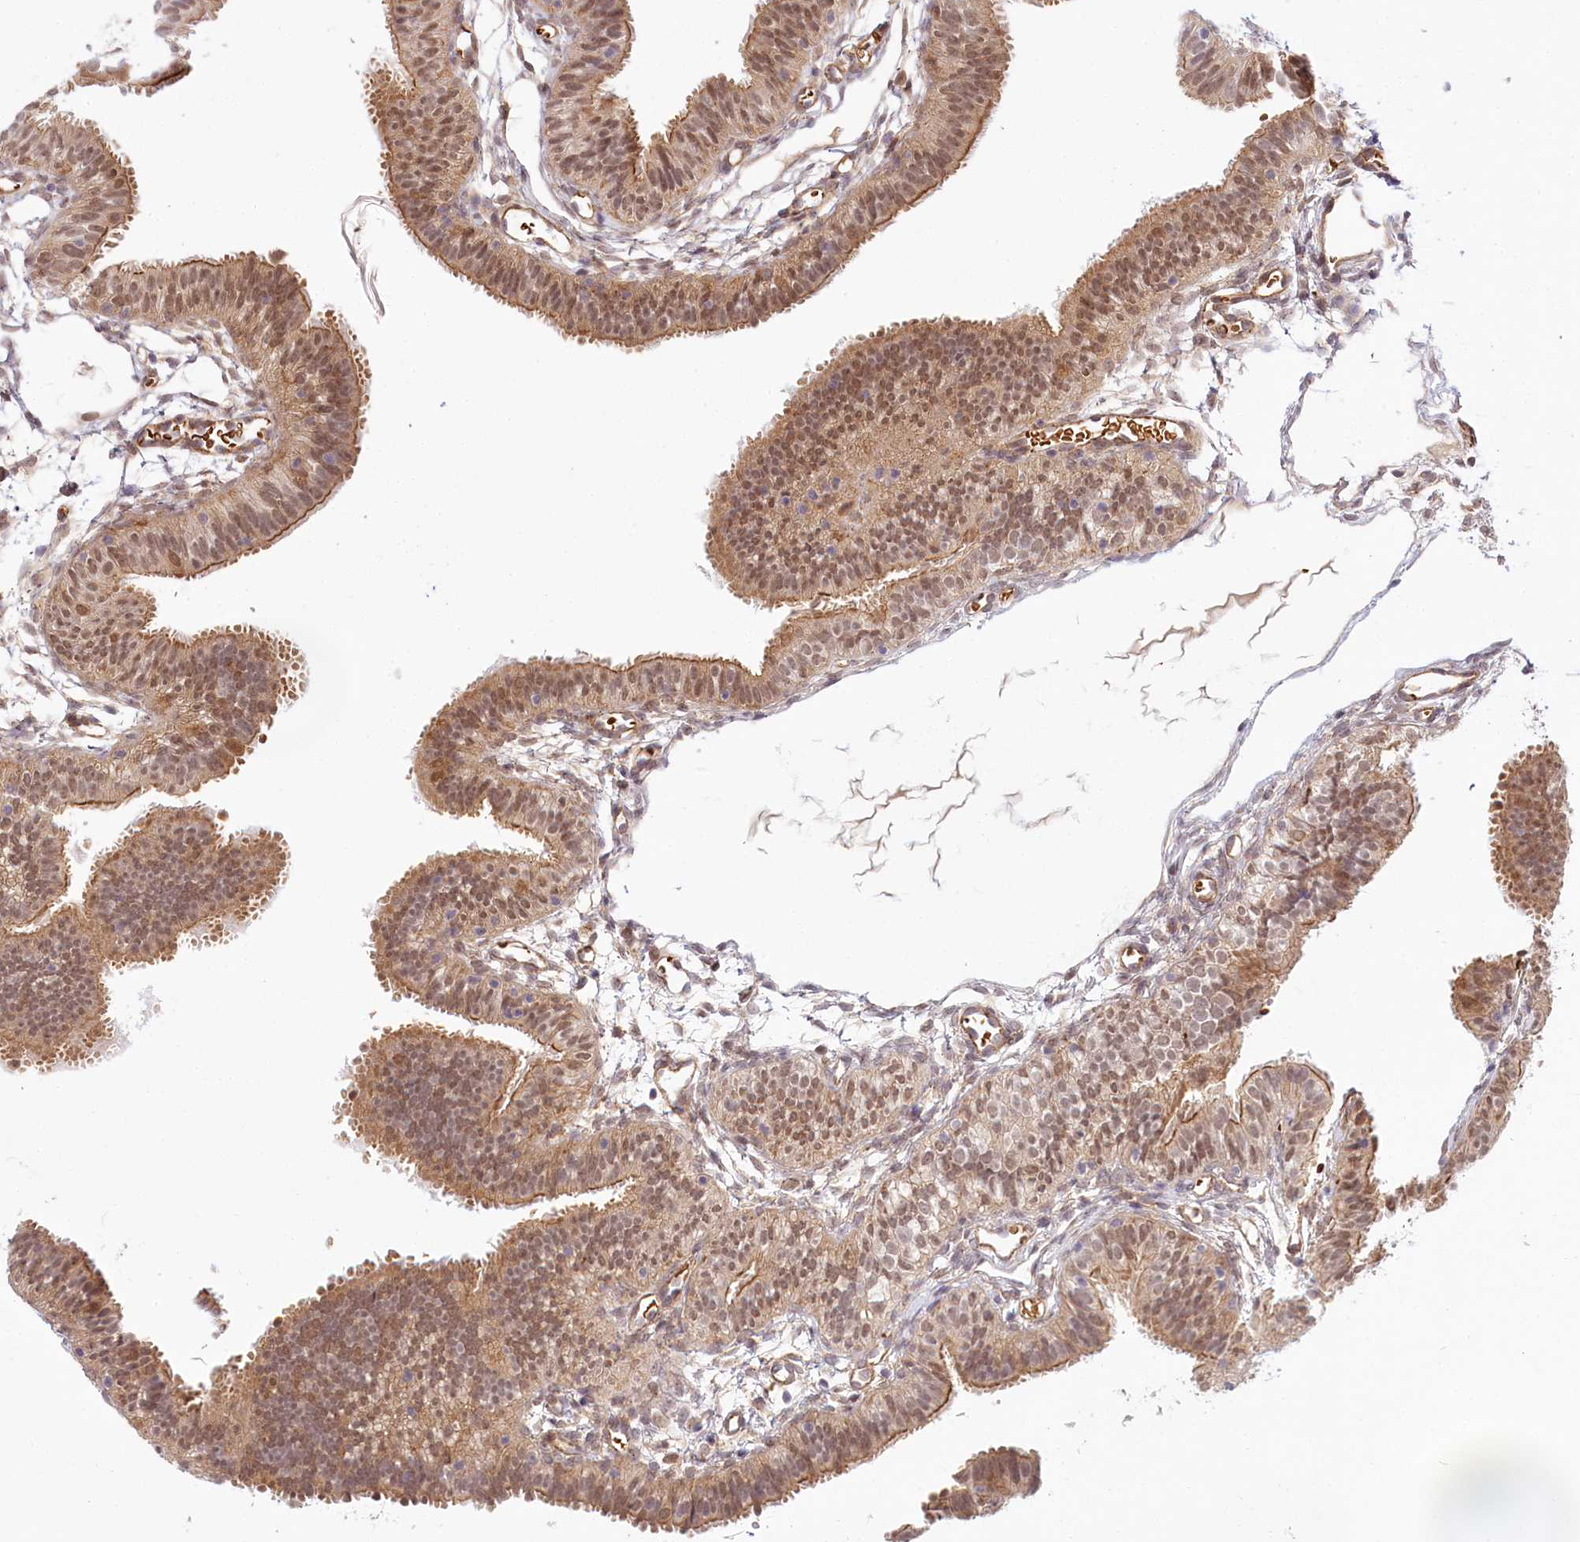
{"staining": {"intensity": "moderate", "quantity": ">75%", "location": "cytoplasmic/membranous,nuclear"}, "tissue": "fallopian tube", "cell_type": "Glandular cells", "image_type": "normal", "snomed": [{"axis": "morphology", "description": "Normal tissue, NOS"}, {"axis": "topography", "description": "Fallopian tube"}], "caption": "Immunohistochemistry (DAB (3,3'-diaminobenzidine)) staining of benign fallopian tube shows moderate cytoplasmic/membranous,nuclear protein staining in about >75% of glandular cells.", "gene": "TUBGCP2", "patient": {"sex": "female", "age": 35}}